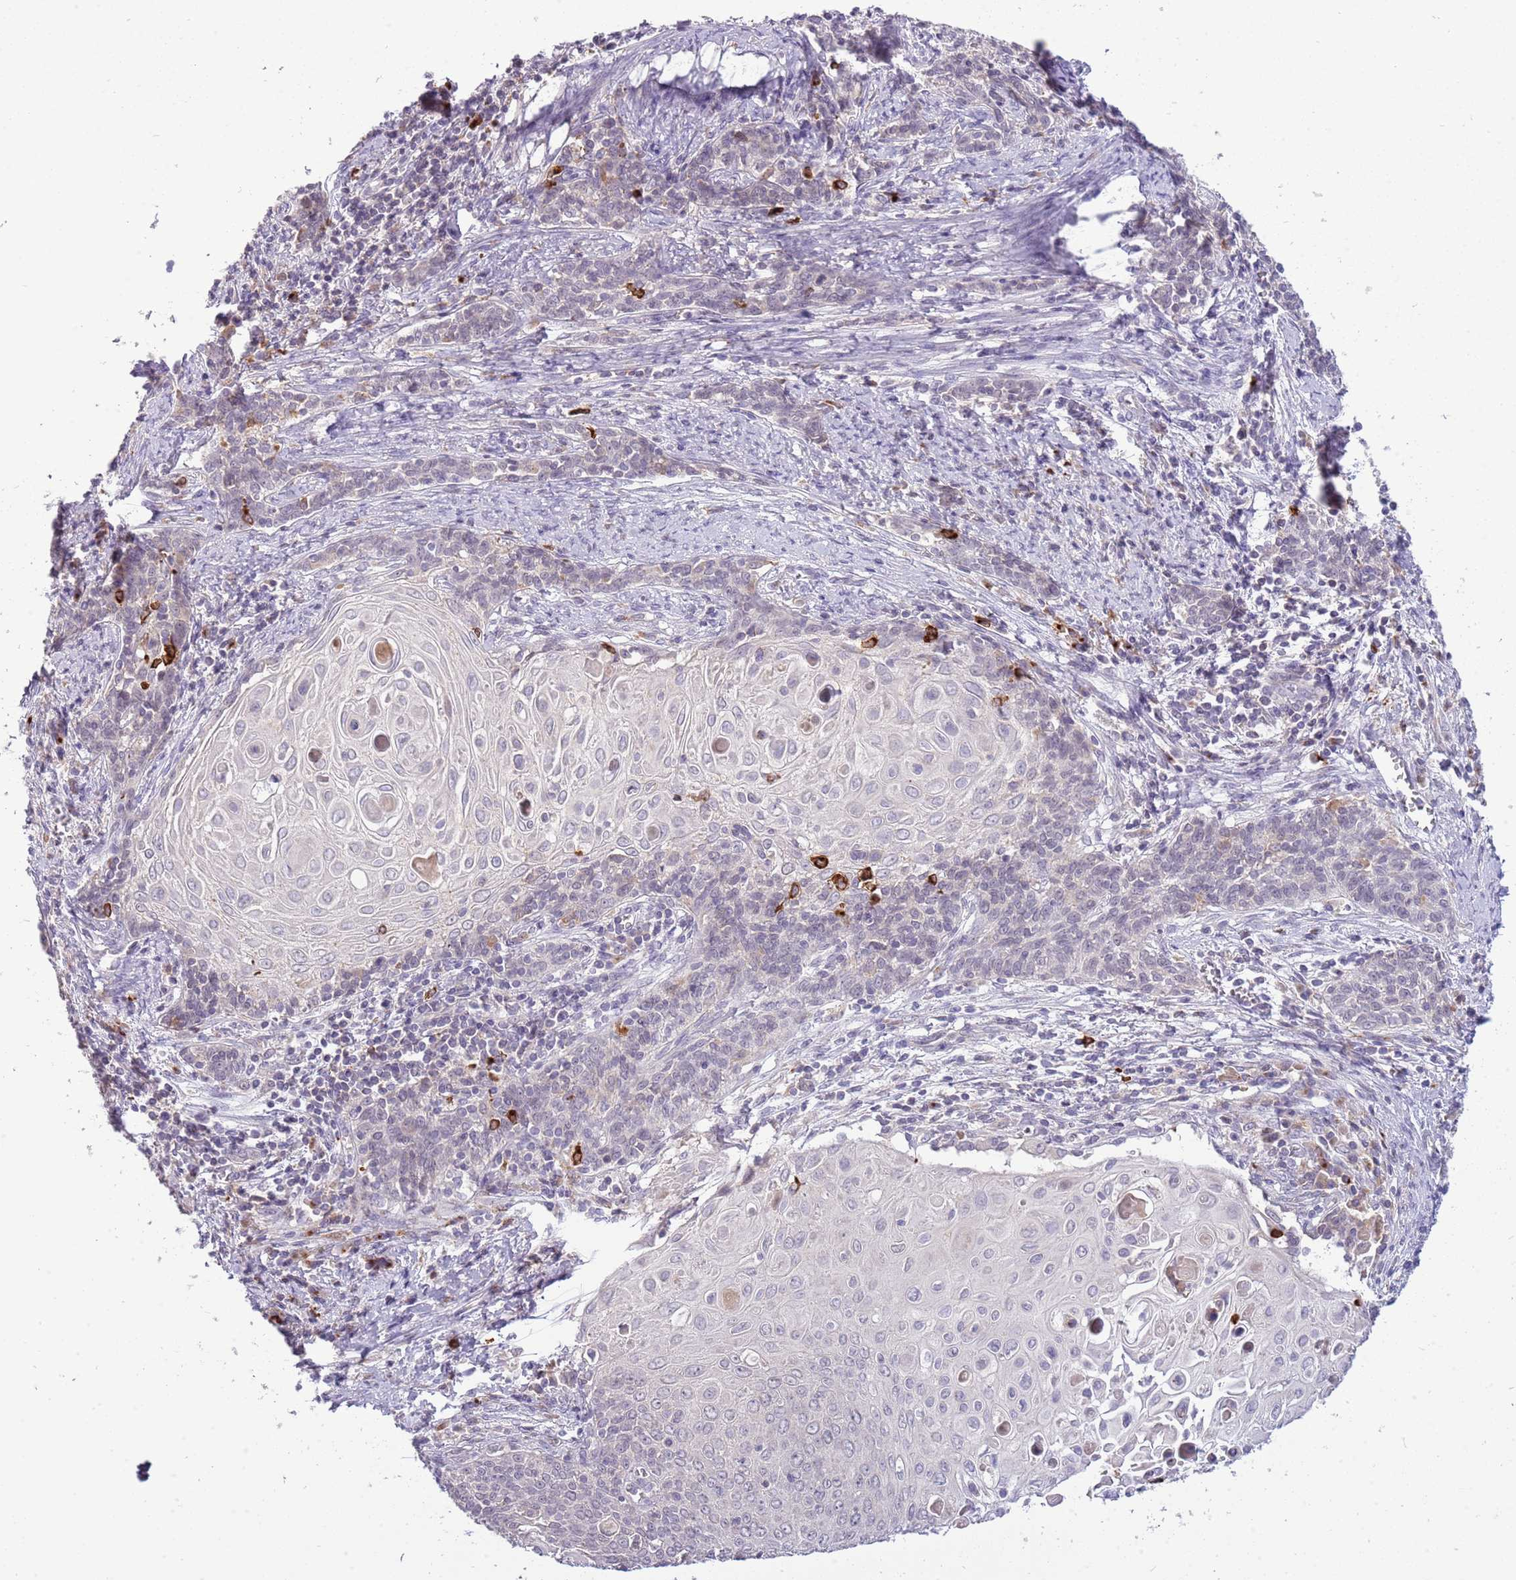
{"staining": {"intensity": "negative", "quantity": "none", "location": "none"}, "tissue": "cervical cancer", "cell_type": "Tumor cells", "image_type": "cancer", "snomed": [{"axis": "morphology", "description": "Squamous cell carcinoma, NOS"}, {"axis": "topography", "description": "Cervix"}], "caption": "This is an IHC image of cervical cancer. There is no staining in tumor cells.", "gene": "SCAMP5", "patient": {"sex": "female", "age": 39}}